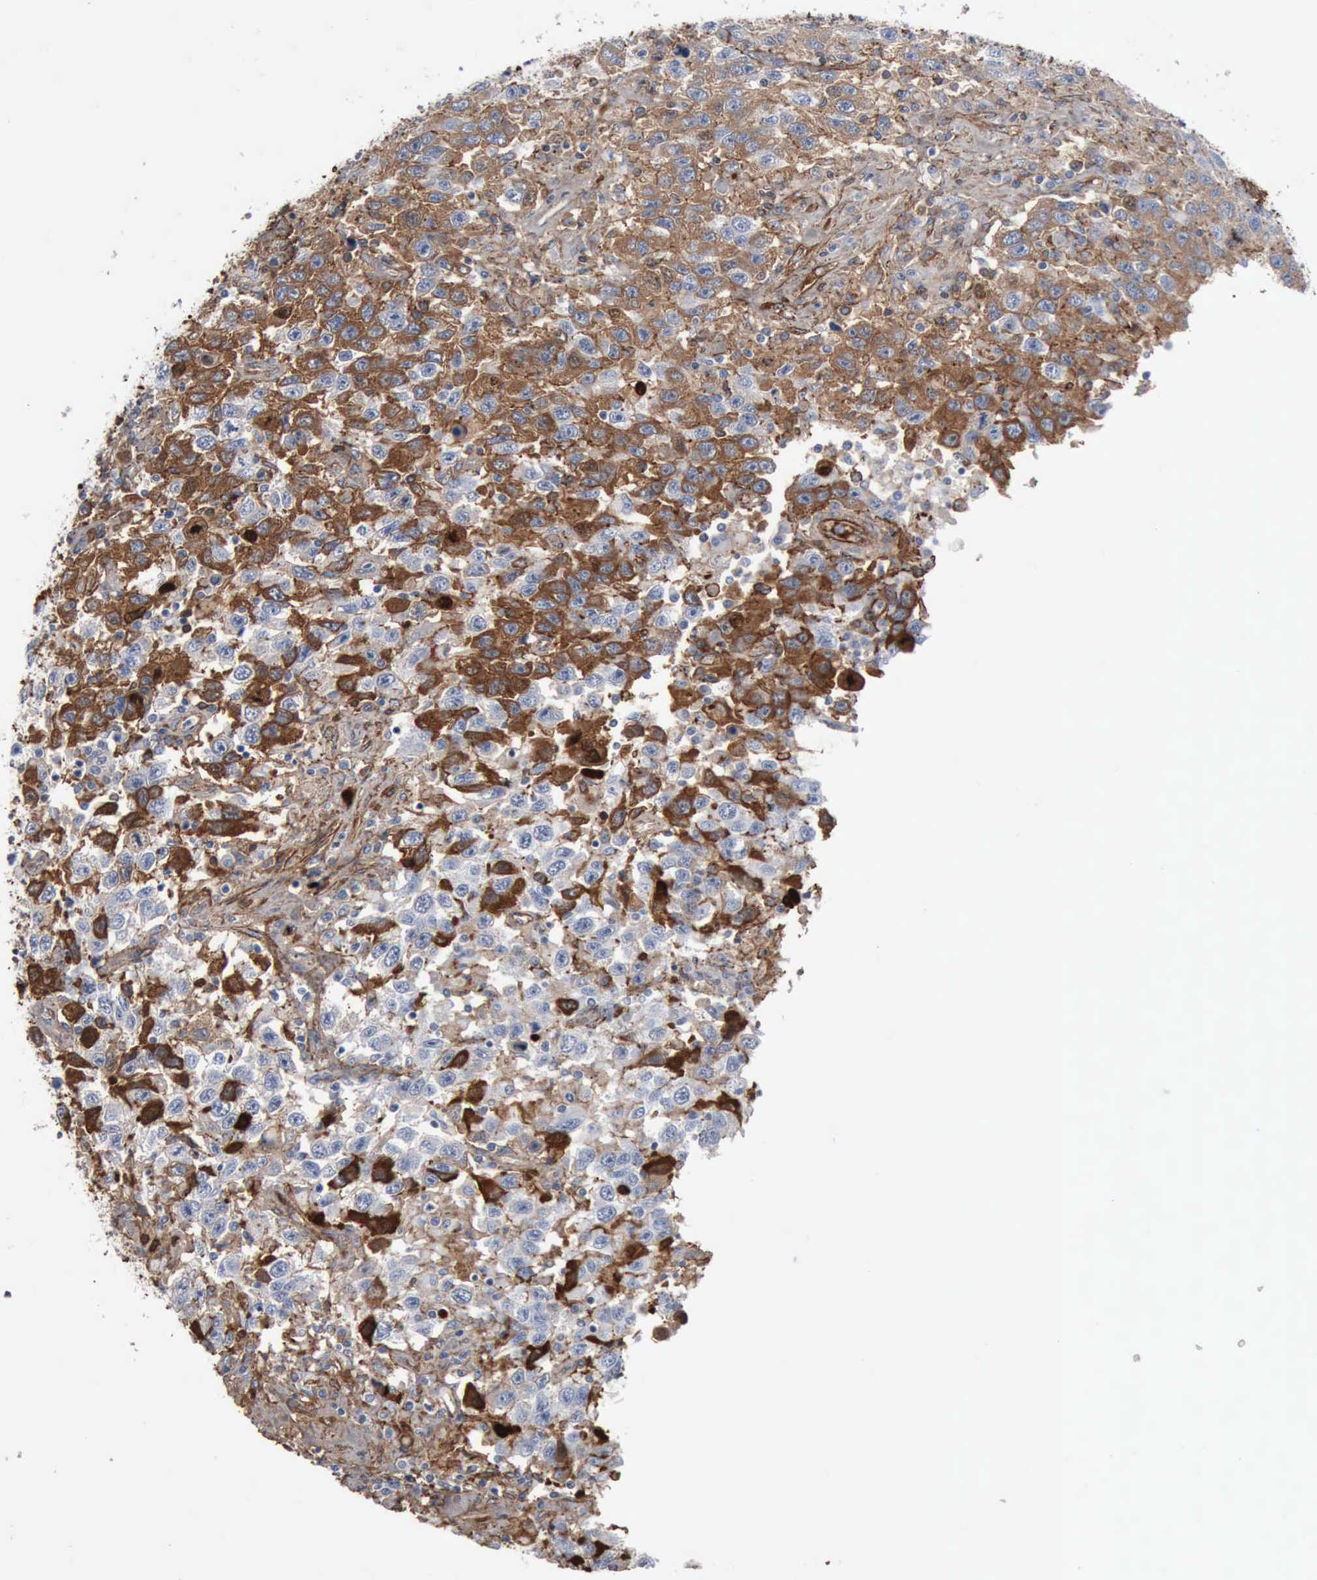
{"staining": {"intensity": "moderate", "quantity": "25%-75%", "location": "cytoplasmic/membranous"}, "tissue": "testis cancer", "cell_type": "Tumor cells", "image_type": "cancer", "snomed": [{"axis": "morphology", "description": "Seminoma, NOS"}, {"axis": "topography", "description": "Testis"}], "caption": "Immunohistochemical staining of human seminoma (testis) shows medium levels of moderate cytoplasmic/membranous staining in approximately 25%-75% of tumor cells.", "gene": "FN1", "patient": {"sex": "male", "age": 41}}